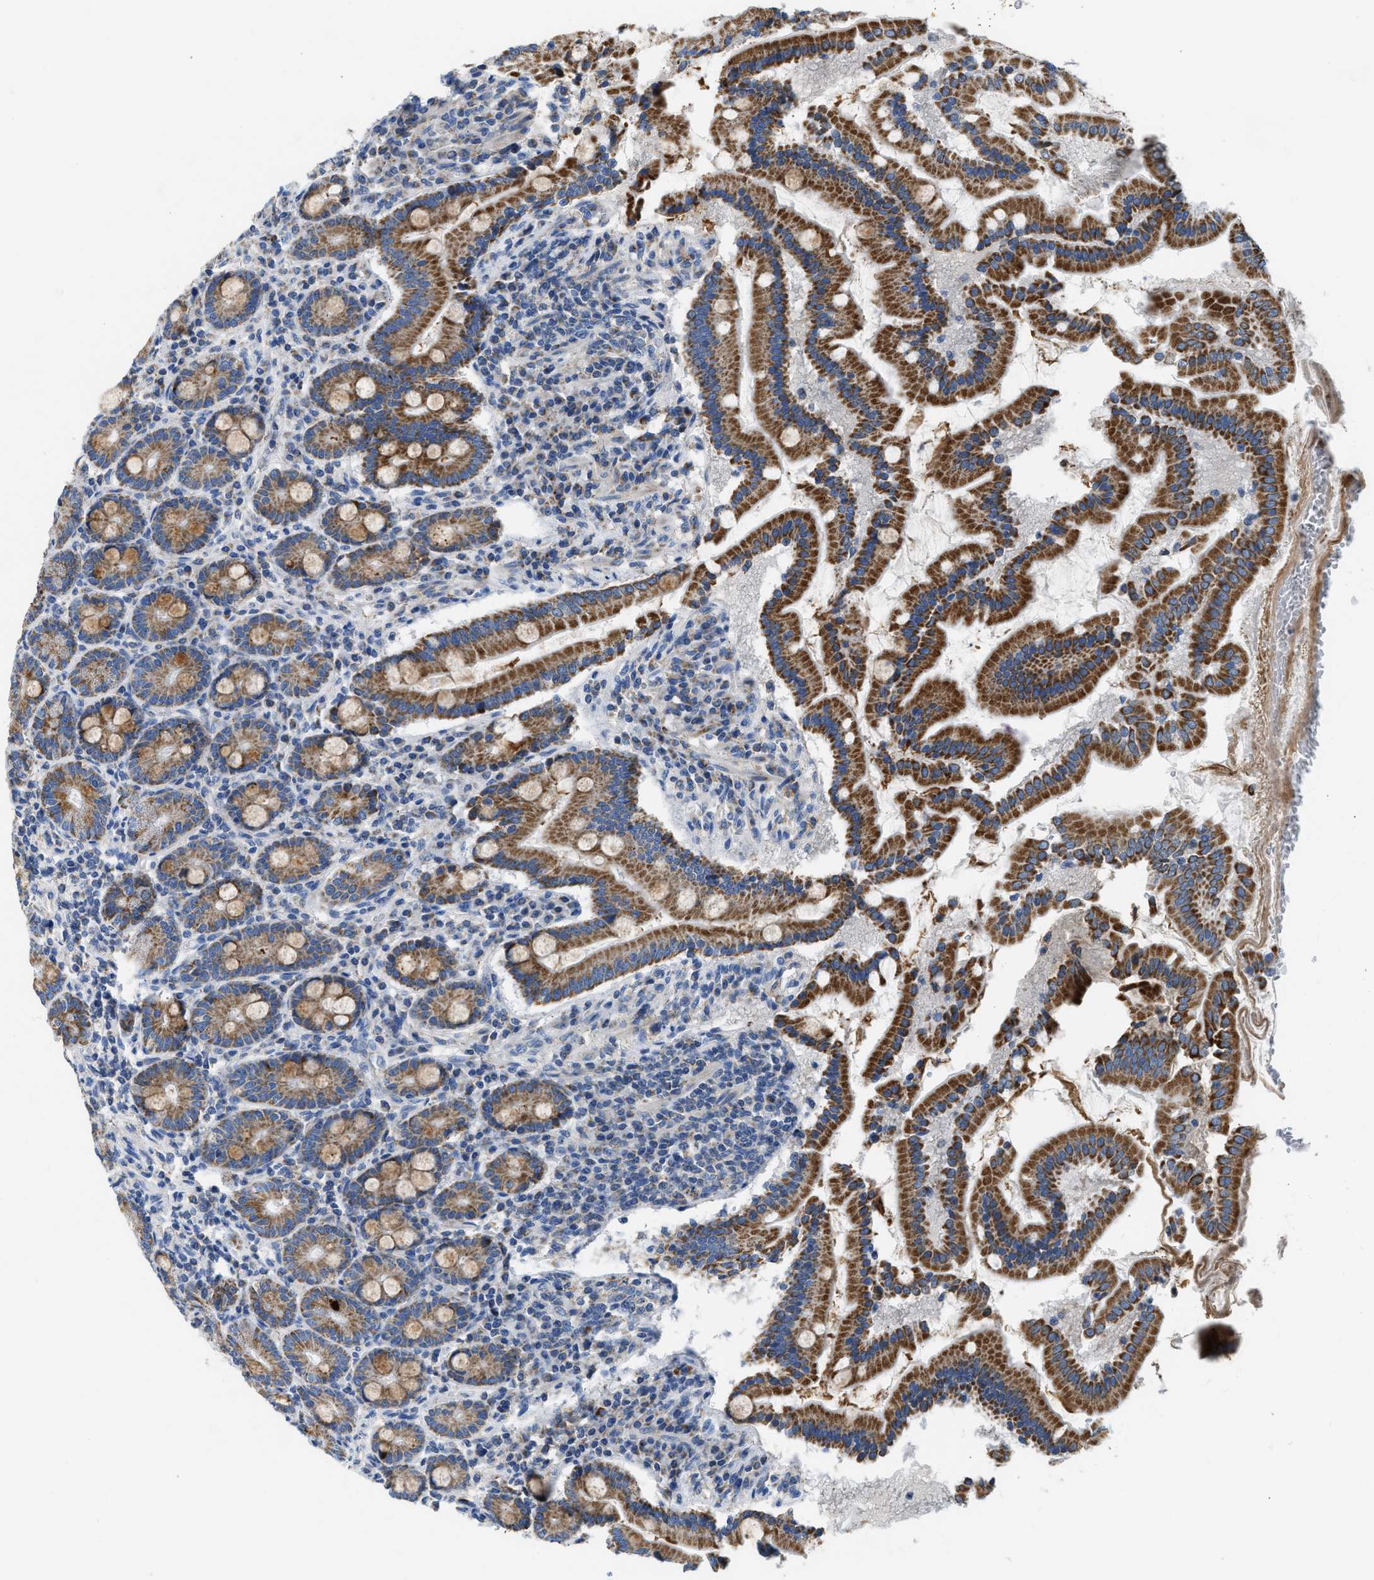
{"staining": {"intensity": "strong", "quantity": ">75%", "location": "cytoplasmic/membranous"}, "tissue": "duodenum", "cell_type": "Glandular cells", "image_type": "normal", "snomed": [{"axis": "morphology", "description": "Normal tissue, NOS"}, {"axis": "topography", "description": "Duodenum"}], "caption": "Glandular cells reveal high levels of strong cytoplasmic/membranous positivity in about >75% of cells in unremarkable human duodenum. Immunohistochemistry (ihc) stains the protein of interest in brown and the nuclei are stained blue.", "gene": "SLC25A13", "patient": {"sex": "male", "age": 50}}